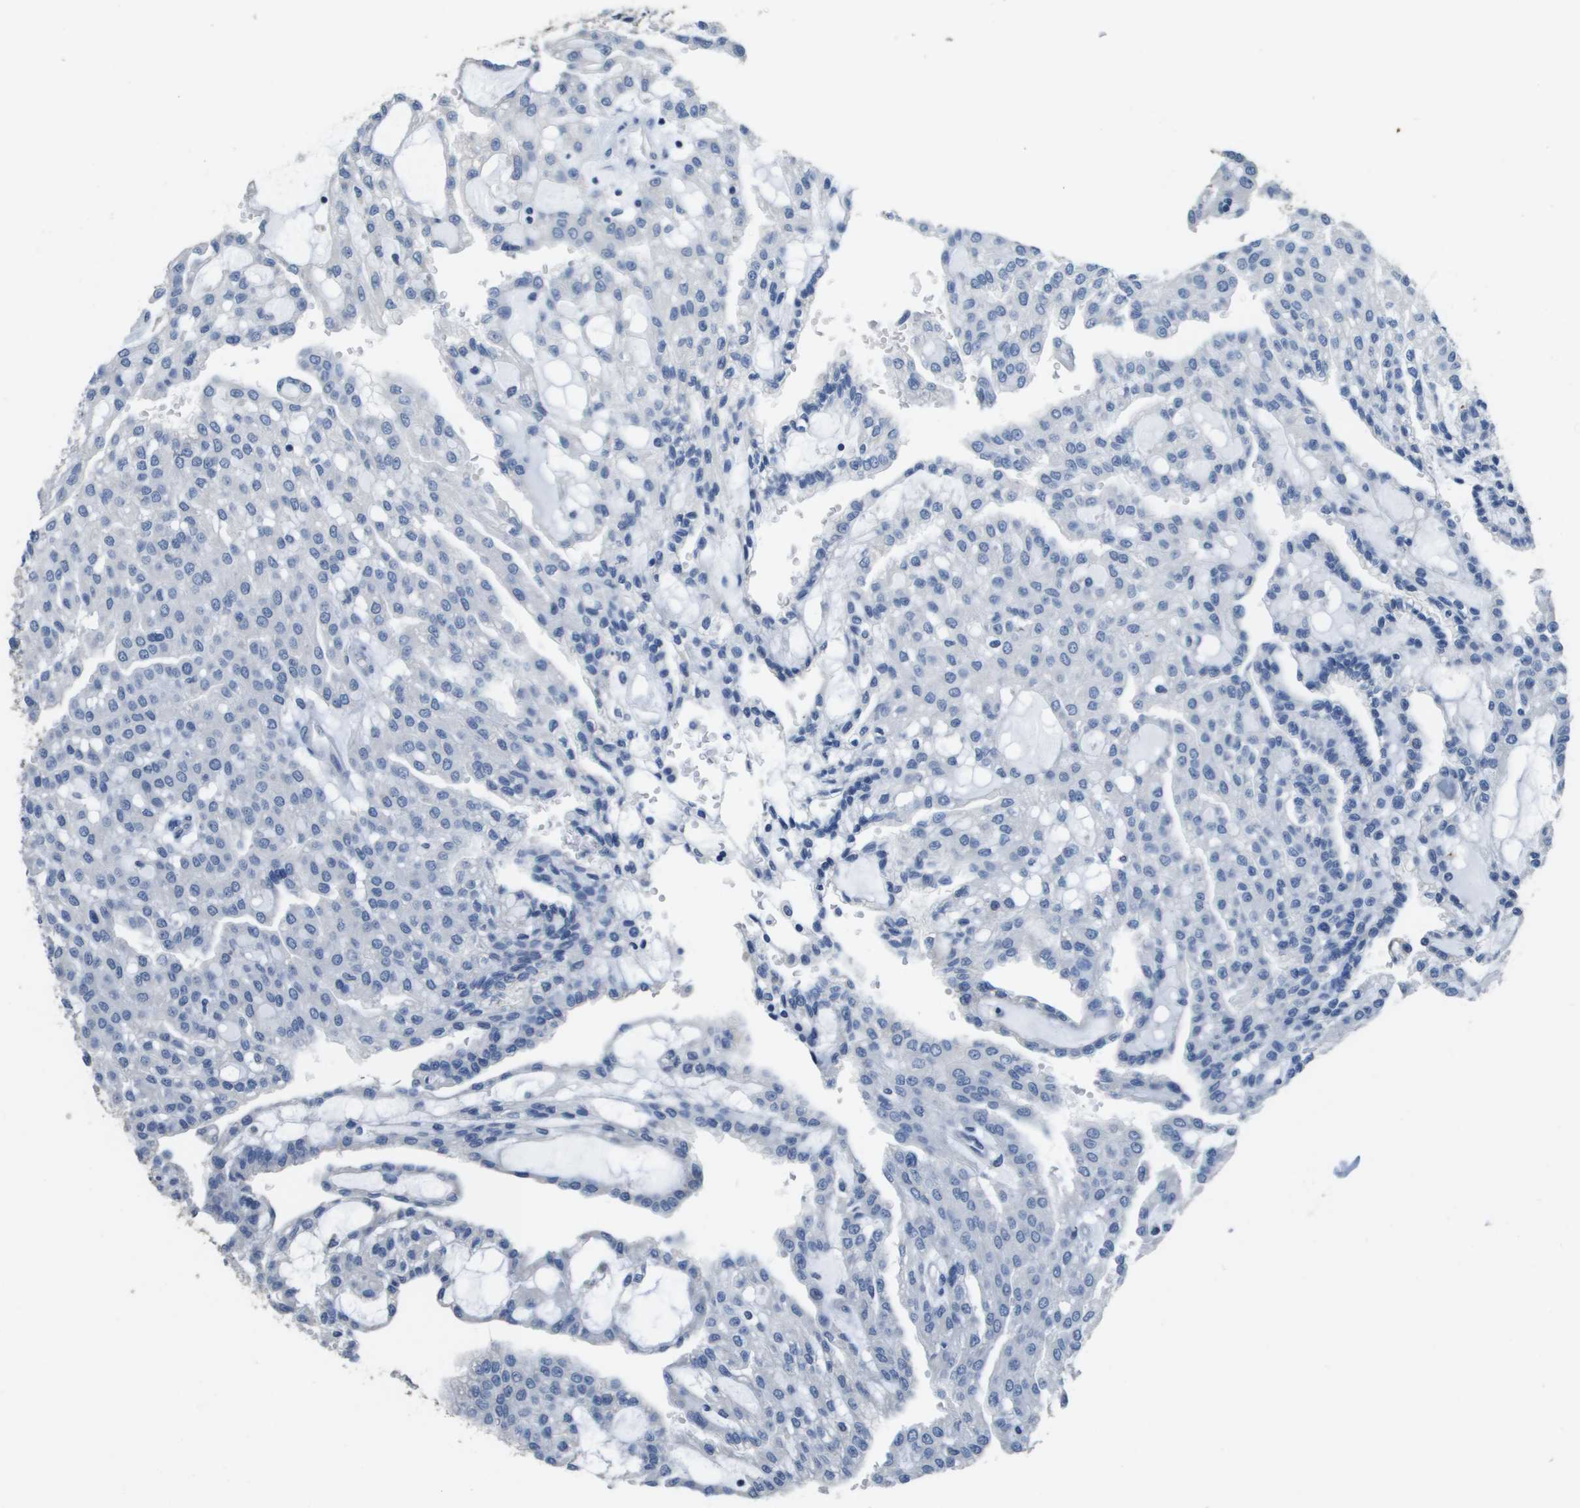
{"staining": {"intensity": "negative", "quantity": "none", "location": "none"}, "tissue": "renal cancer", "cell_type": "Tumor cells", "image_type": "cancer", "snomed": [{"axis": "morphology", "description": "Adenocarcinoma, NOS"}, {"axis": "topography", "description": "Kidney"}], "caption": "A high-resolution histopathology image shows immunohistochemistry (IHC) staining of renal adenocarcinoma, which displays no significant expression in tumor cells.", "gene": "MT3", "patient": {"sex": "male", "age": 63}}